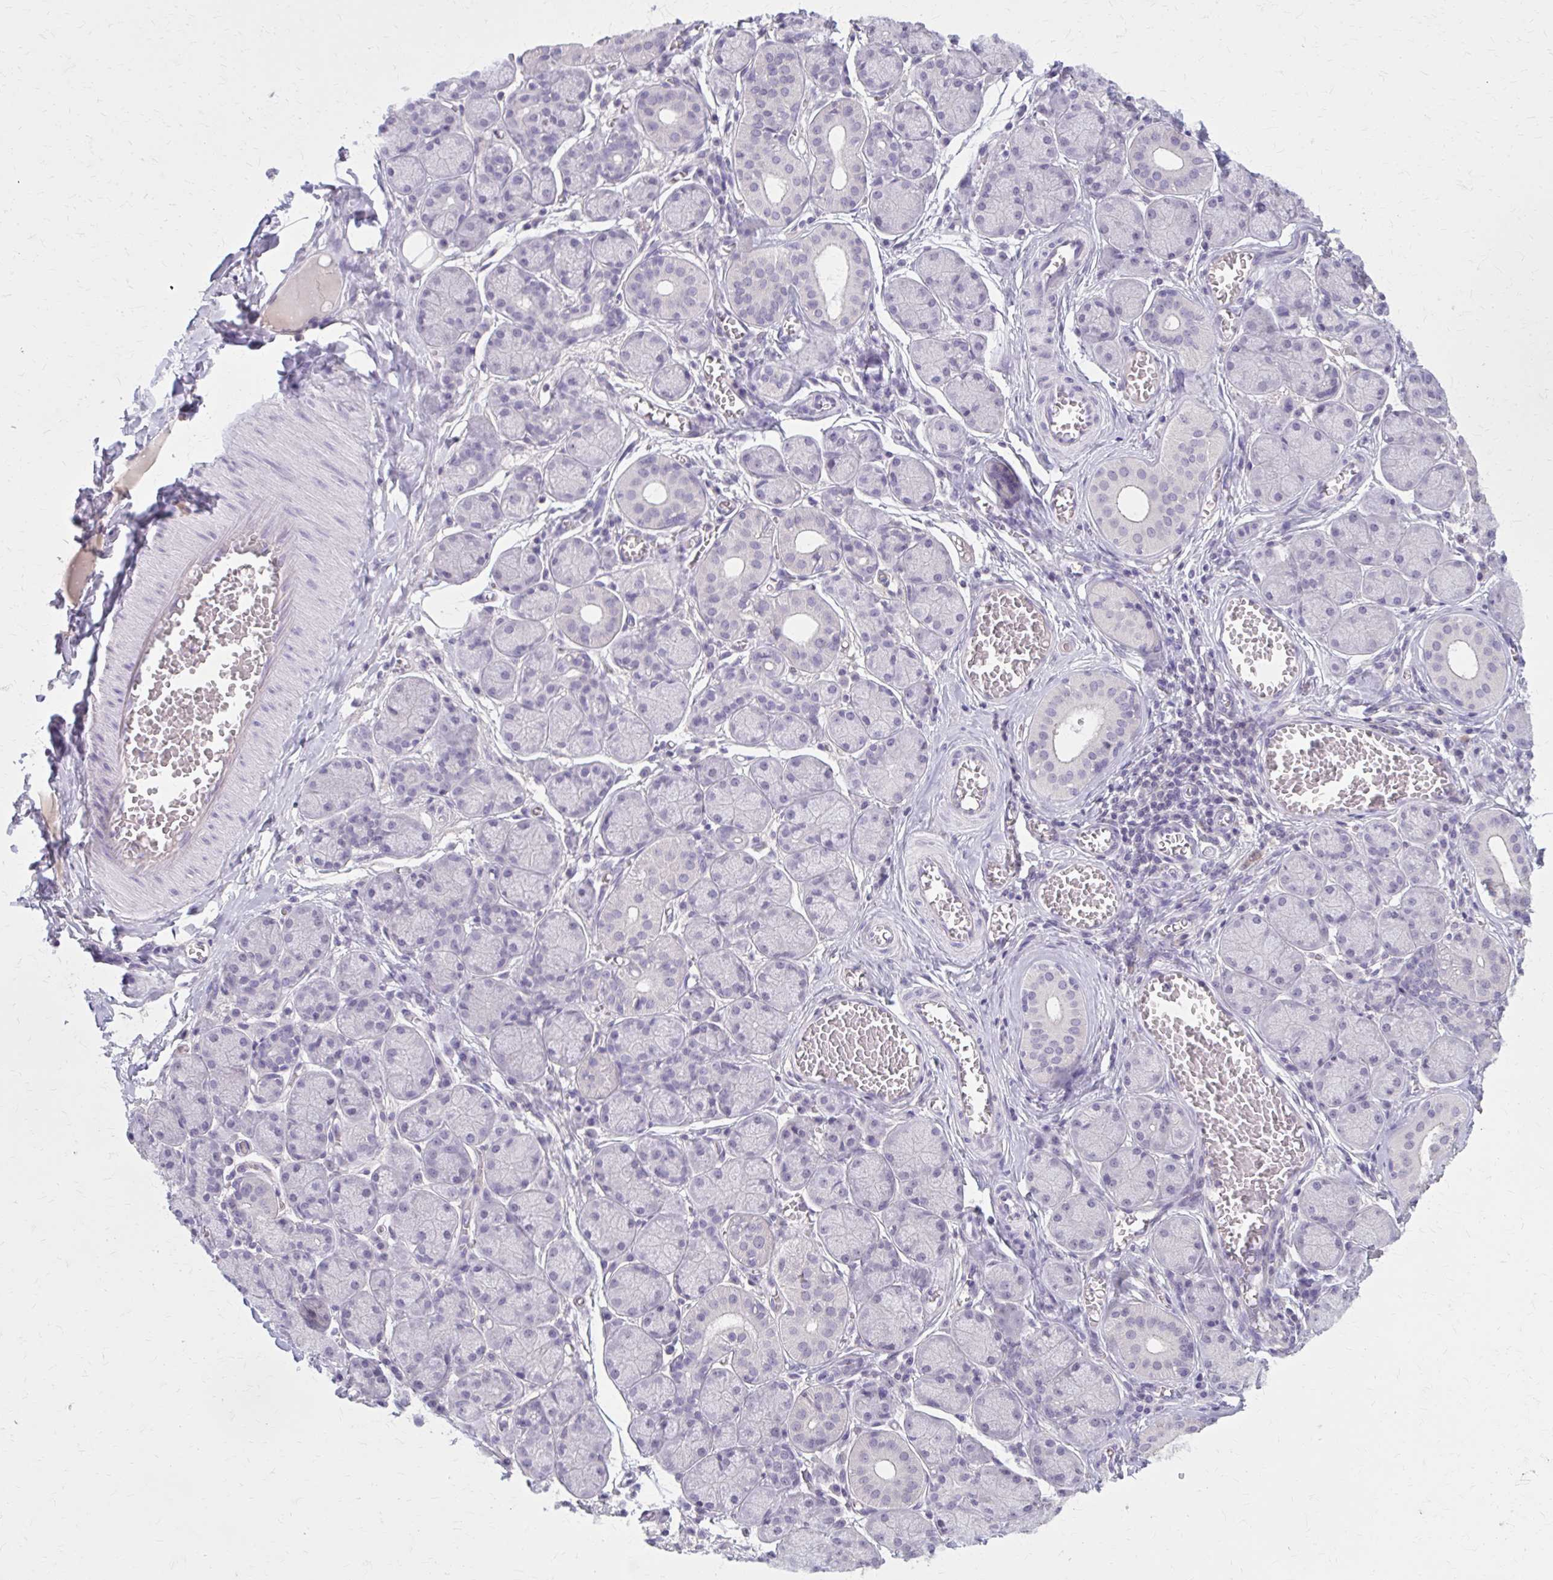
{"staining": {"intensity": "negative", "quantity": "none", "location": "none"}, "tissue": "salivary gland", "cell_type": "Glandular cells", "image_type": "normal", "snomed": [{"axis": "morphology", "description": "Normal tissue, NOS"}, {"axis": "topography", "description": "Salivary gland"}], "caption": "DAB (3,3'-diaminobenzidine) immunohistochemical staining of benign human salivary gland shows no significant expression in glandular cells. (DAB immunohistochemistry (IHC), high magnification).", "gene": "OR4A47", "patient": {"sex": "female", "age": 24}}